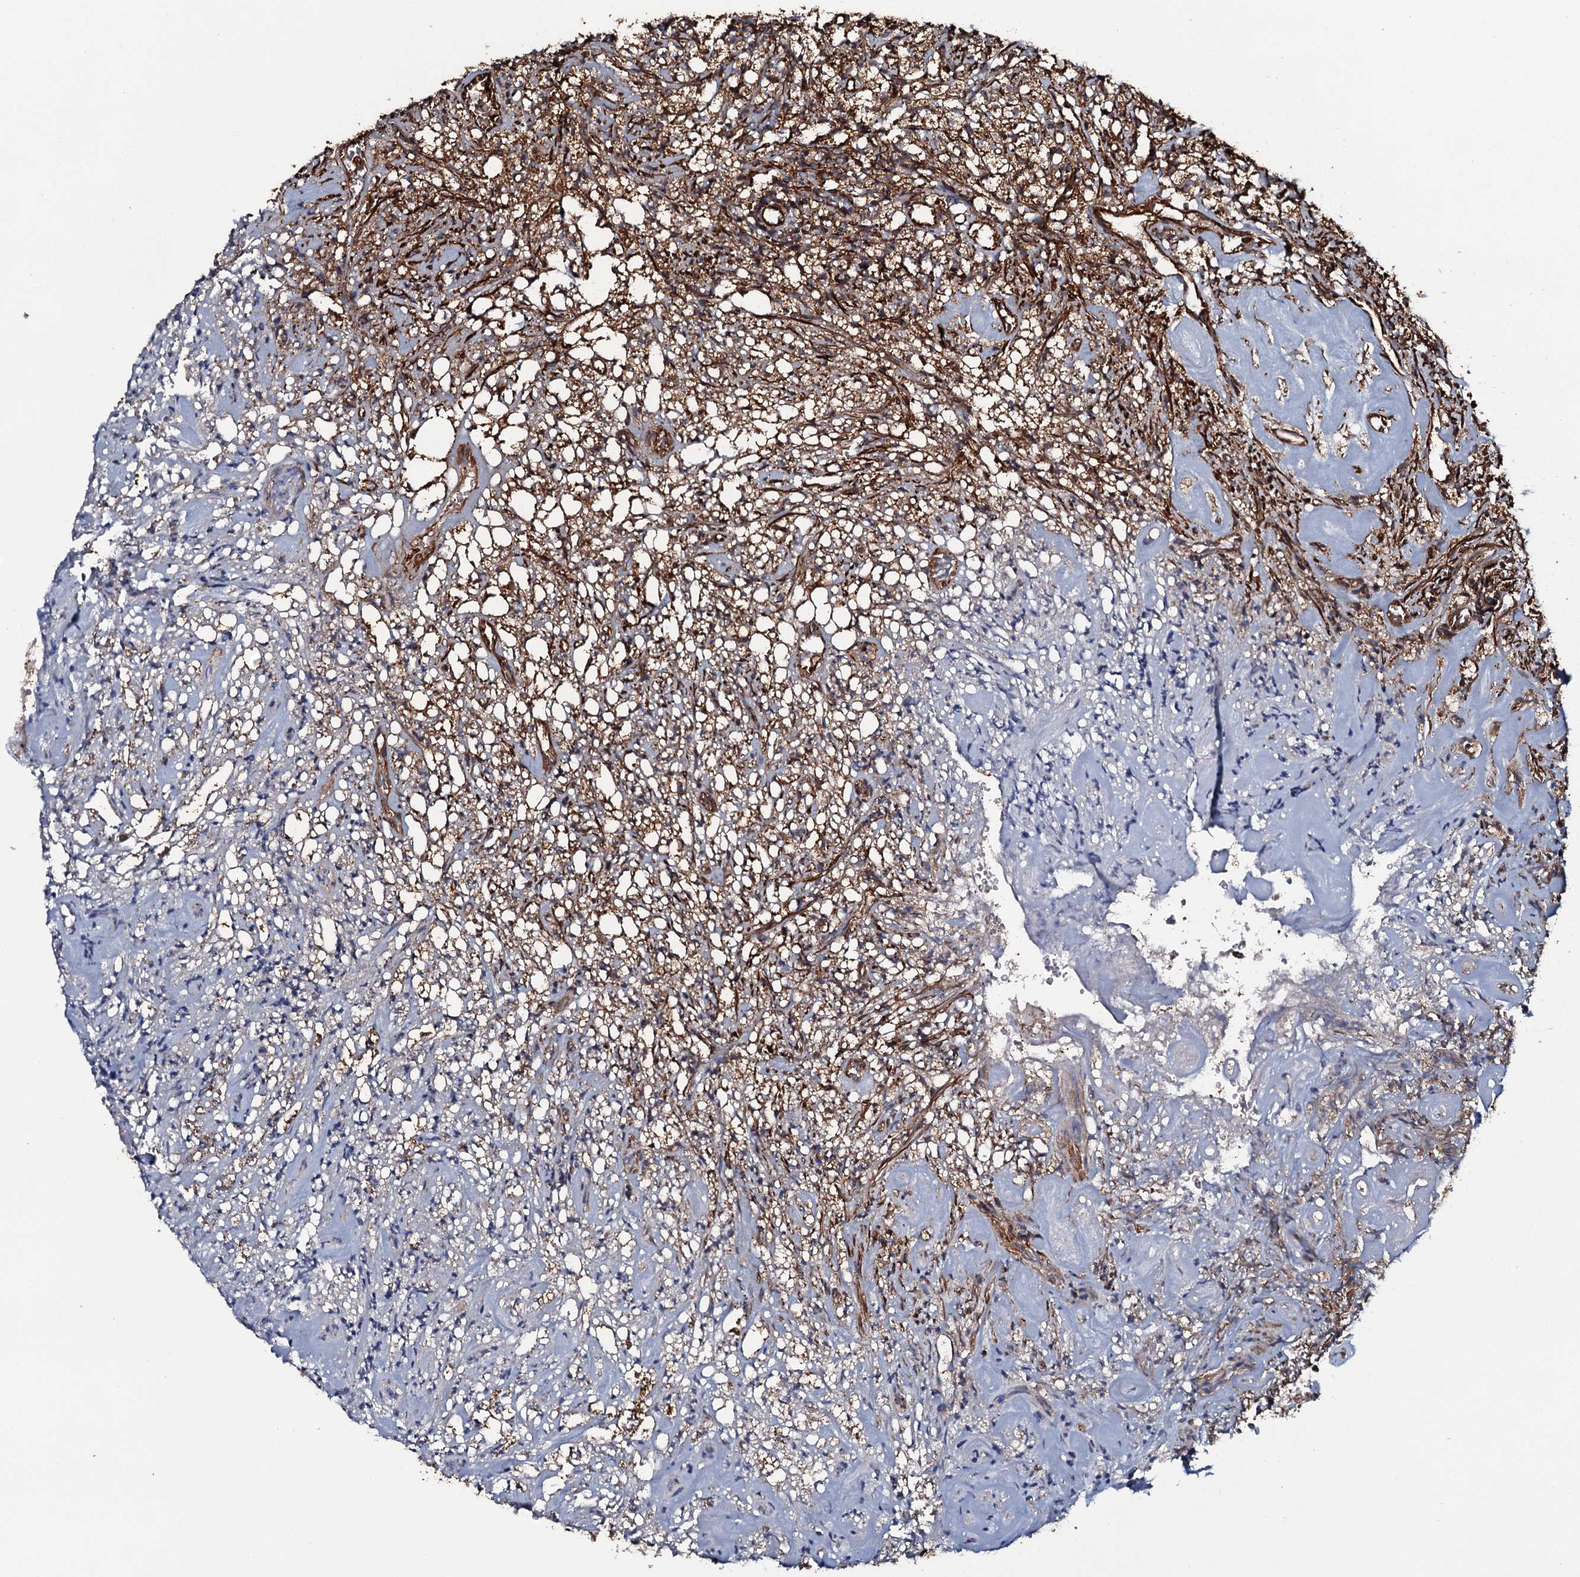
{"staining": {"intensity": "moderate", "quantity": ">75%", "location": "cytoplasmic/membranous"}, "tissue": "glioma", "cell_type": "Tumor cells", "image_type": "cancer", "snomed": [{"axis": "morphology", "description": "Glioma, malignant, High grade"}, {"axis": "topography", "description": "Brain"}], "caption": "Human glioma stained for a protein (brown) reveals moderate cytoplasmic/membranous positive positivity in approximately >75% of tumor cells.", "gene": "VWA8", "patient": {"sex": "male", "age": 69}}